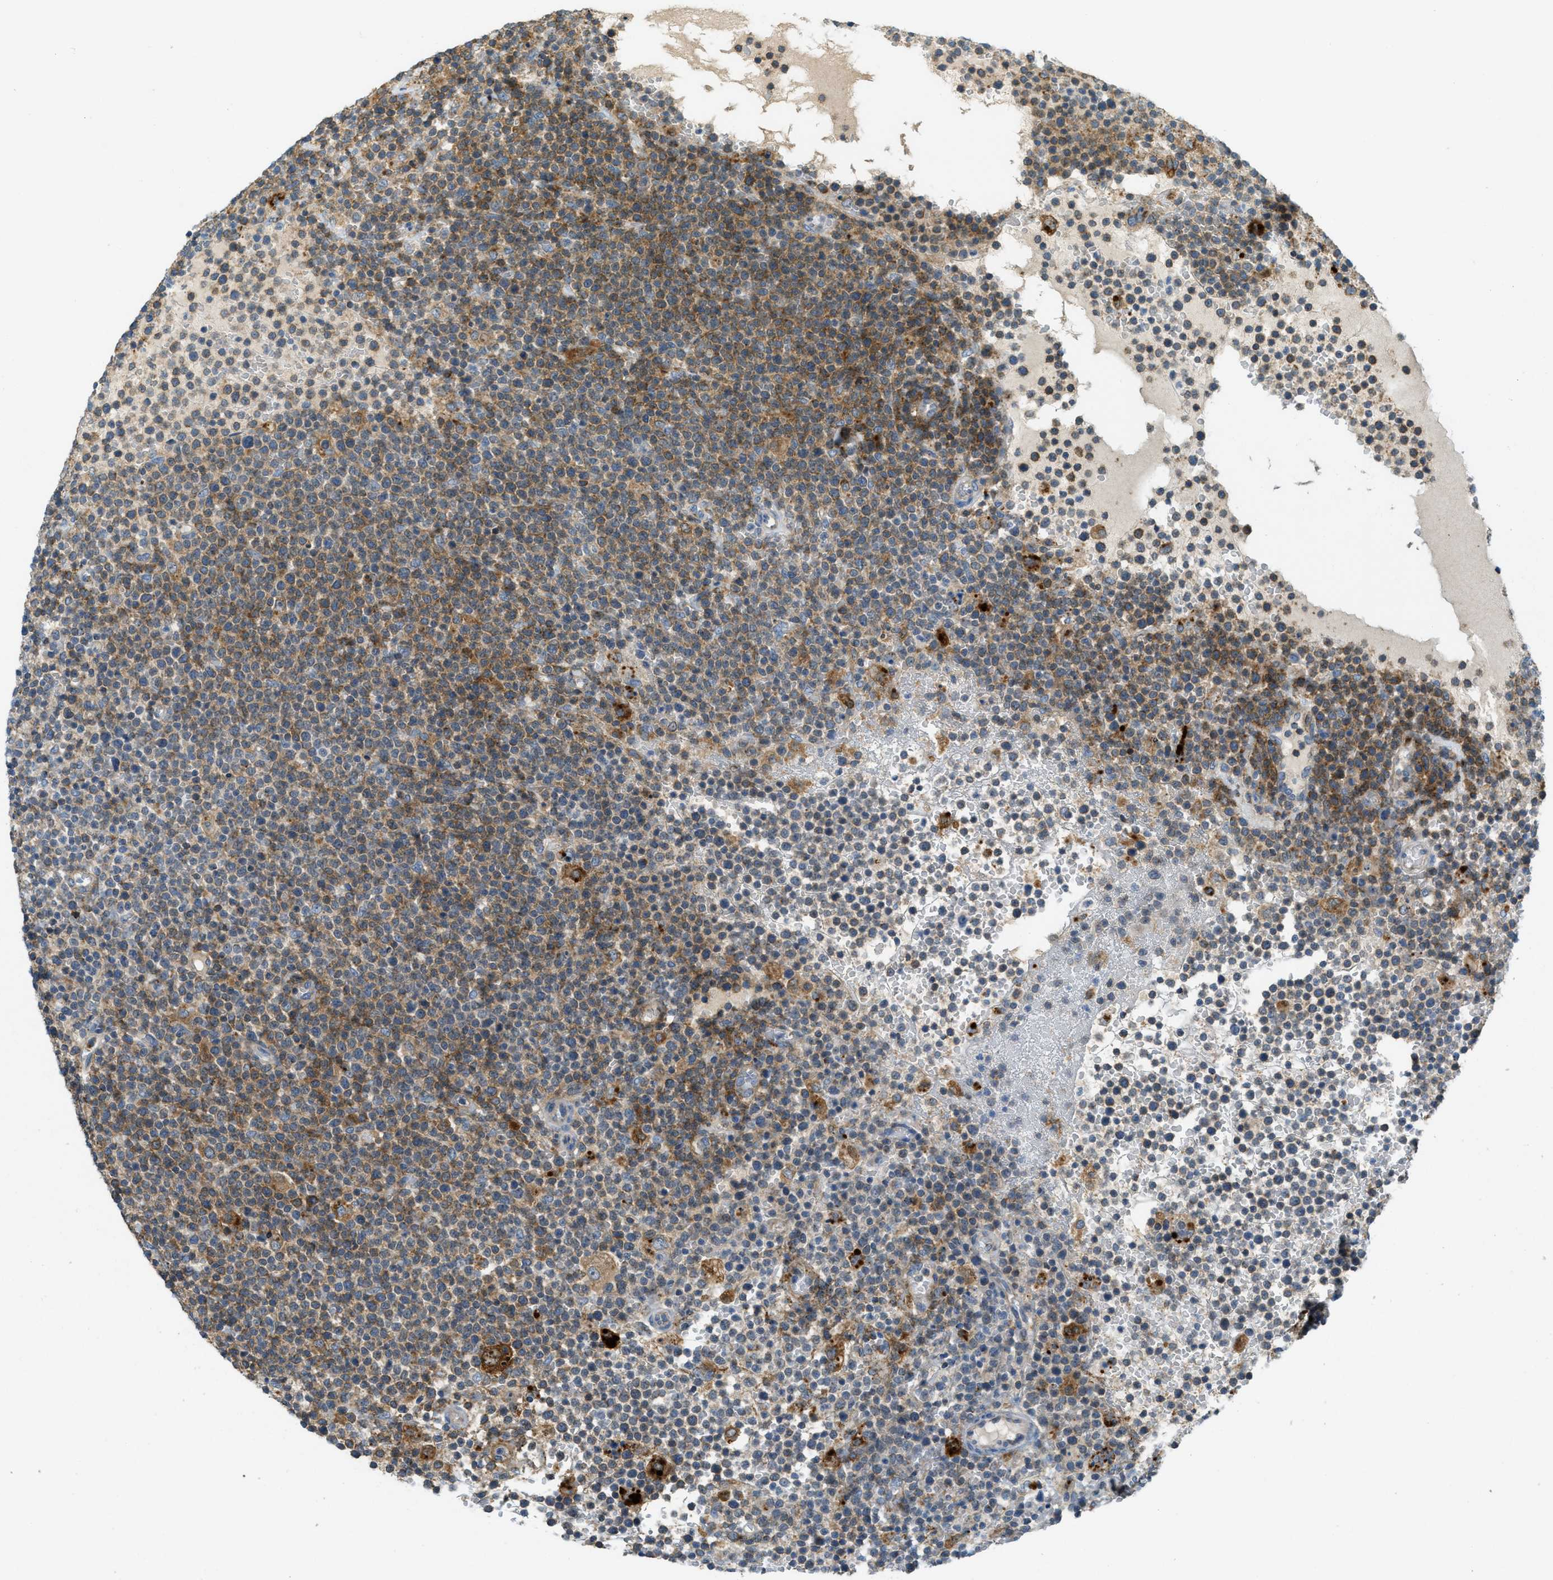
{"staining": {"intensity": "moderate", "quantity": "25%-75%", "location": "cytoplasmic/membranous"}, "tissue": "lymphoma", "cell_type": "Tumor cells", "image_type": "cancer", "snomed": [{"axis": "morphology", "description": "Malignant lymphoma, non-Hodgkin's type, High grade"}, {"axis": "topography", "description": "Lymph node"}], "caption": "A micrograph showing moderate cytoplasmic/membranous staining in about 25%-75% of tumor cells in high-grade malignant lymphoma, non-Hodgkin's type, as visualized by brown immunohistochemical staining.", "gene": "PLBD2", "patient": {"sex": "male", "age": 61}}